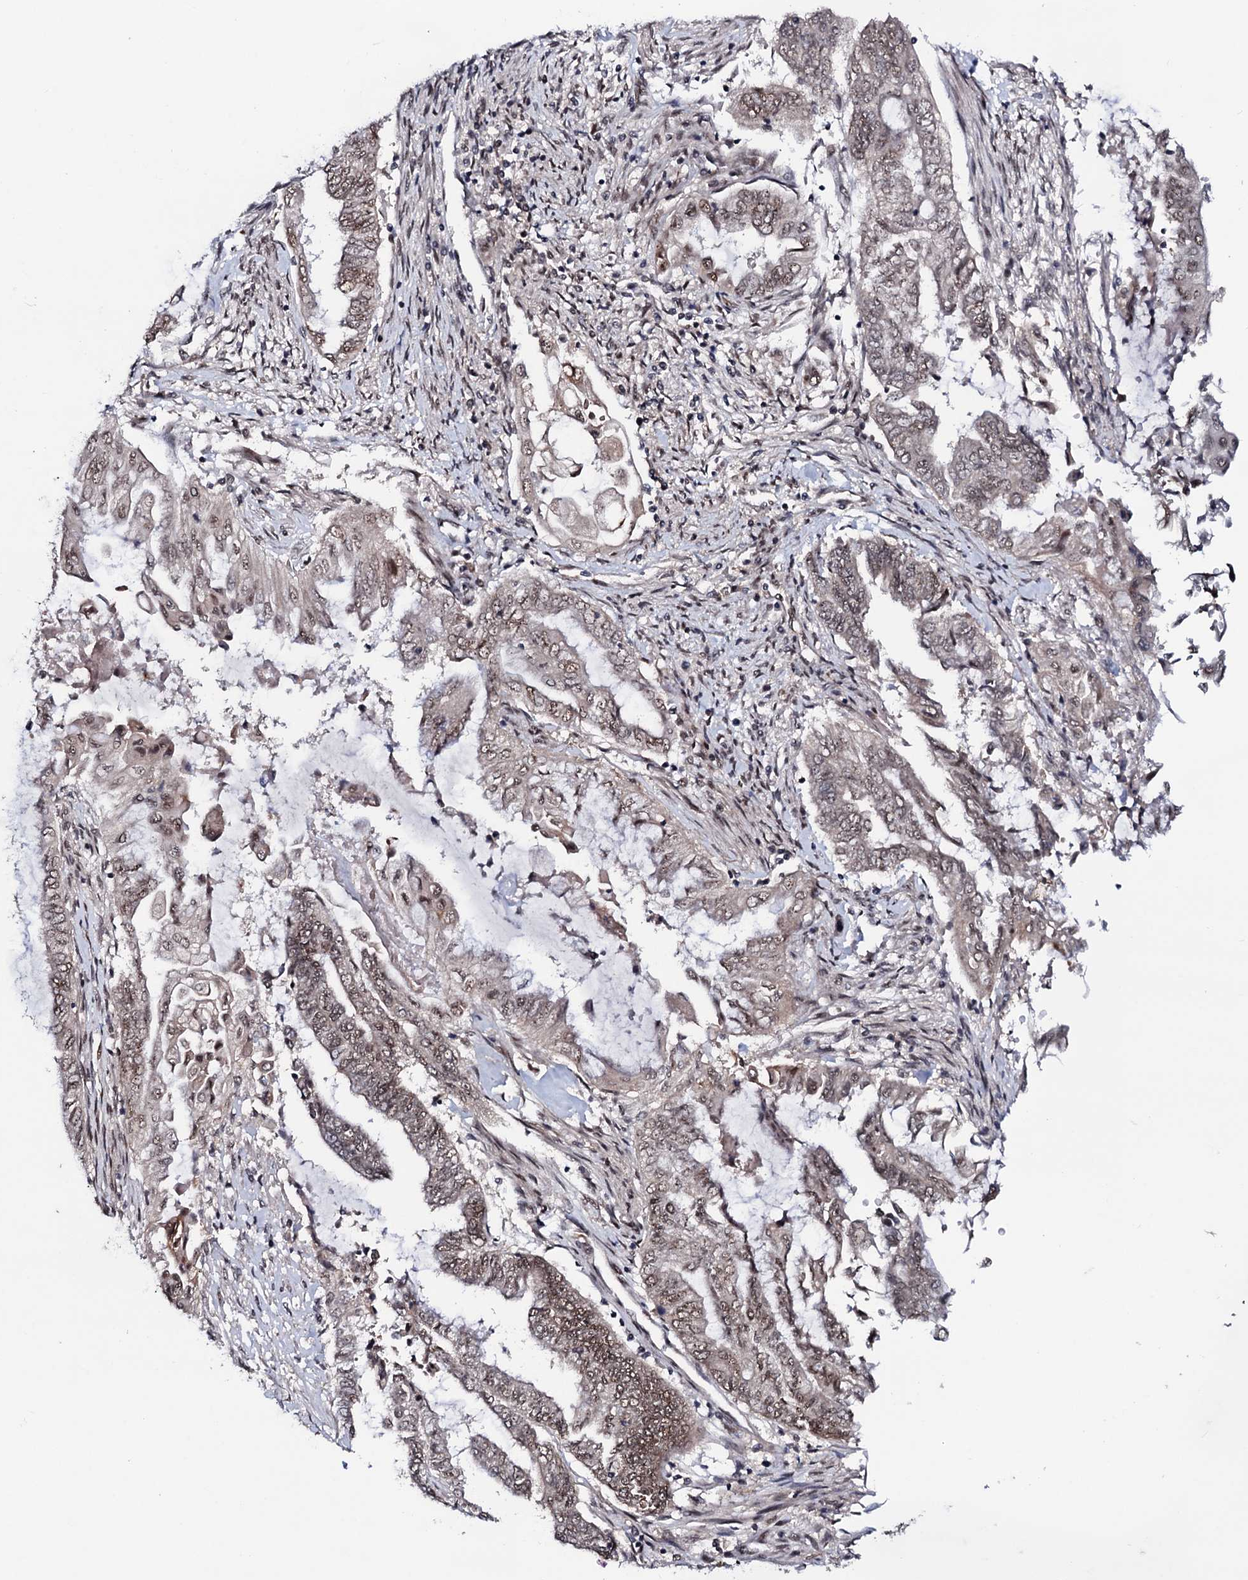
{"staining": {"intensity": "moderate", "quantity": ">75%", "location": "nuclear"}, "tissue": "endometrial cancer", "cell_type": "Tumor cells", "image_type": "cancer", "snomed": [{"axis": "morphology", "description": "Adenocarcinoma, NOS"}, {"axis": "topography", "description": "Uterus"}, {"axis": "topography", "description": "Endometrium"}], "caption": "IHC of human endometrial cancer (adenocarcinoma) demonstrates medium levels of moderate nuclear staining in approximately >75% of tumor cells. Immunohistochemistry stains the protein in brown and the nuclei are stained blue.", "gene": "PRPF18", "patient": {"sex": "female", "age": 70}}